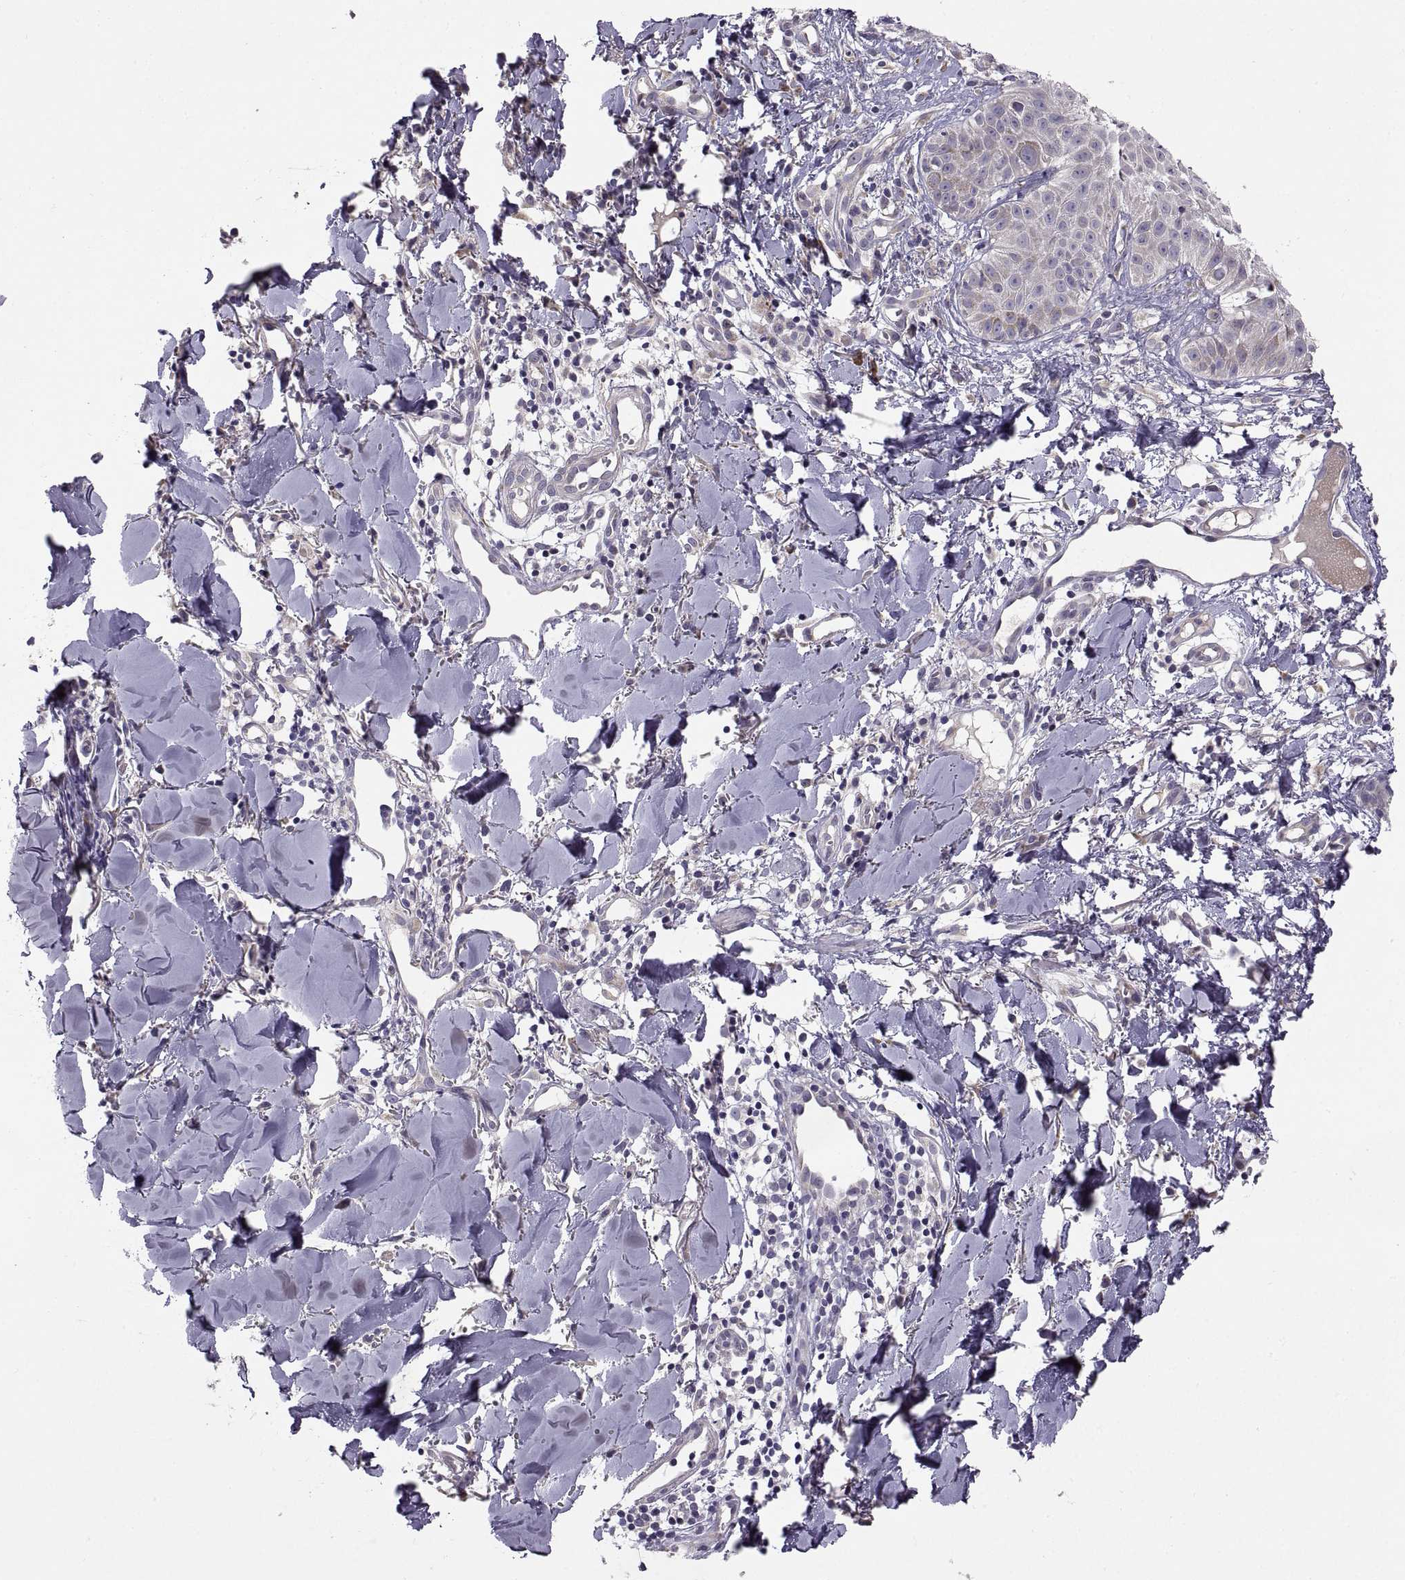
{"staining": {"intensity": "weak", "quantity": "25%-75%", "location": "cytoplasmic/membranous"}, "tissue": "melanoma", "cell_type": "Tumor cells", "image_type": "cancer", "snomed": [{"axis": "morphology", "description": "Malignant melanoma, NOS"}, {"axis": "topography", "description": "Skin"}], "caption": "Immunohistochemical staining of malignant melanoma reveals weak cytoplasmic/membranous protein expression in about 25%-75% of tumor cells.", "gene": "ACSBG2", "patient": {"sex": "male", "age": 51}}